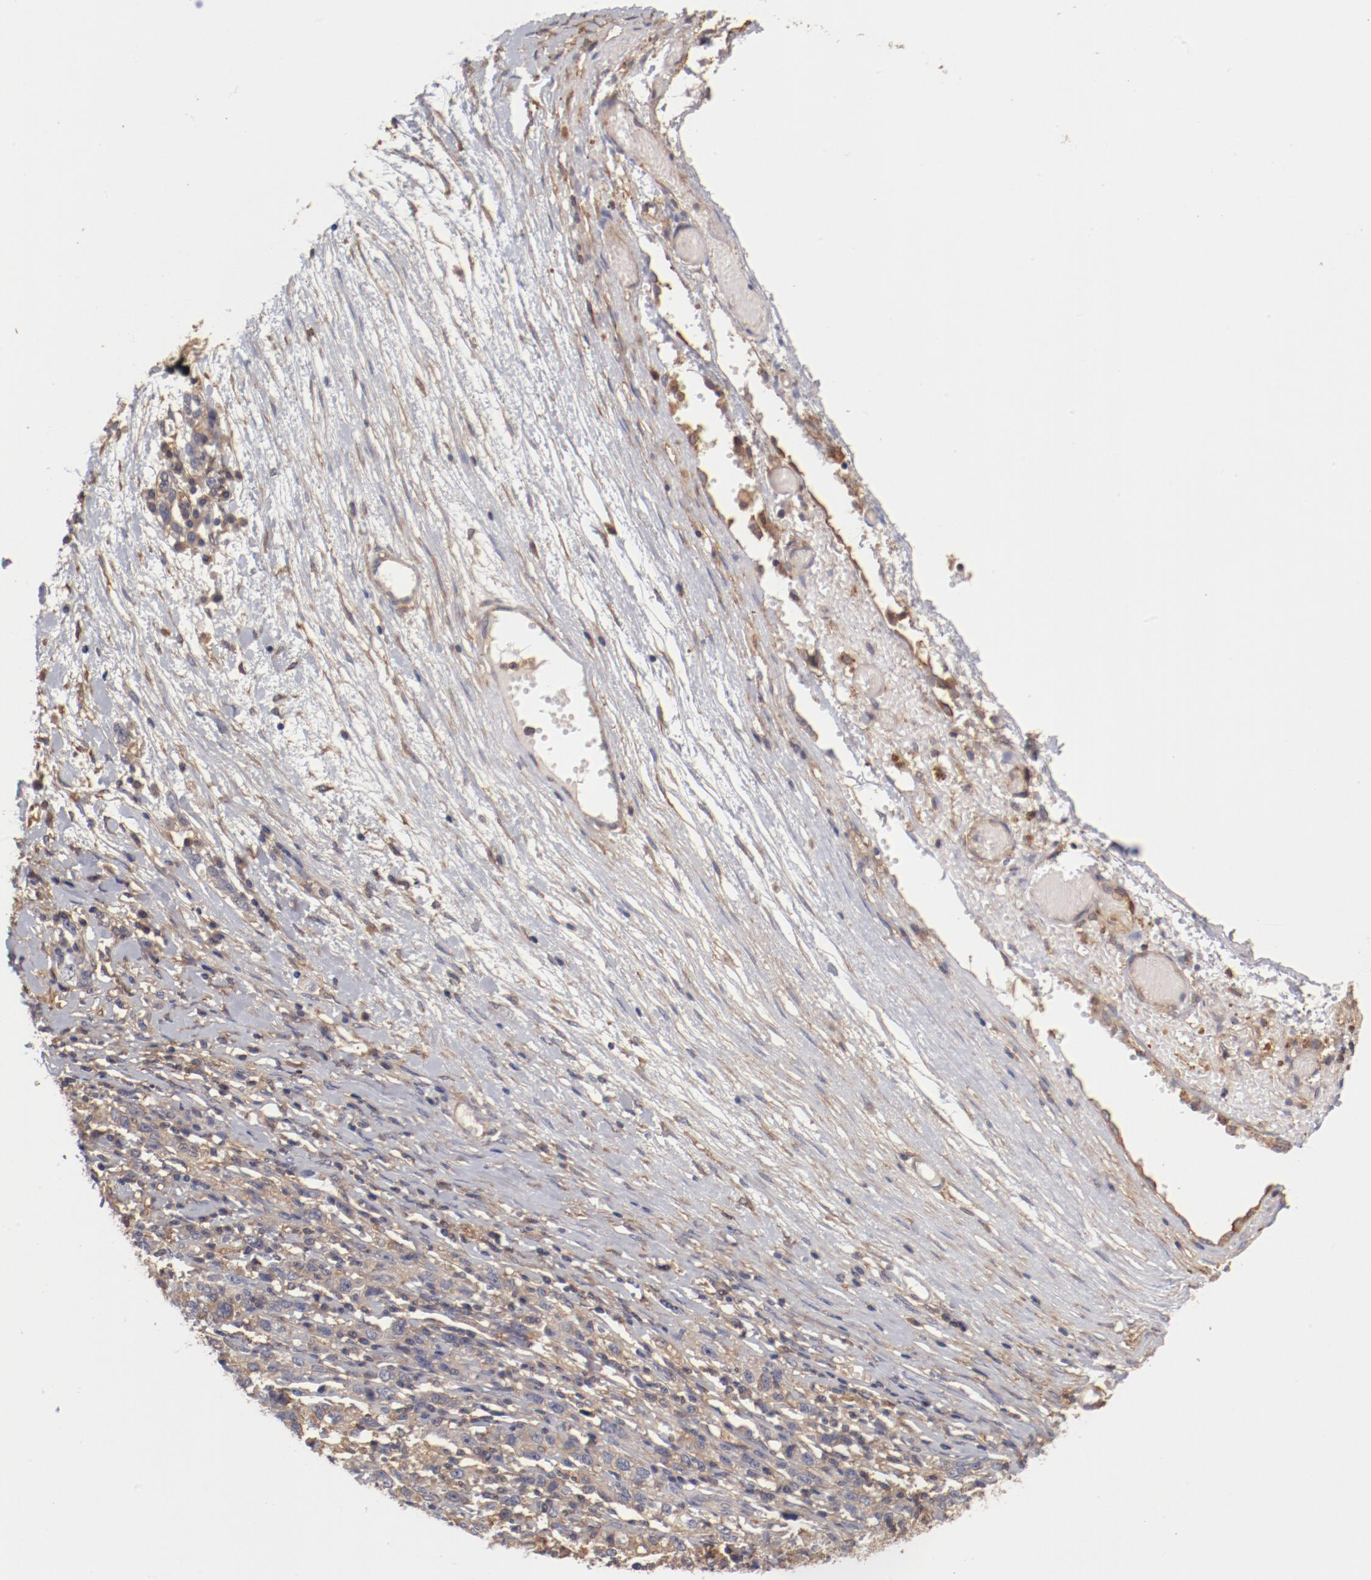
{"staining": {"intensity": "weak", "quantity": "<25%", "location": "cytoplasmic/membranous"}, "tissue": "ovarian cancer", "cell_type": "Tumor cells", "image_type": "cancer", "snomed": [{"axis": "morphology", "description": "Cystadenocarcinoma, serous, NOS"}, {"axis": "topography", "description": "Ovary"}], "caption": "High power microscopy micrograph of an IHC histopathology image of ovarian cancer (serous cystadenocarcinoma), revealing no significant positivity in tumor cells.", "gene": "FCMR", "patient": {"sex": "female", "age": 71}}